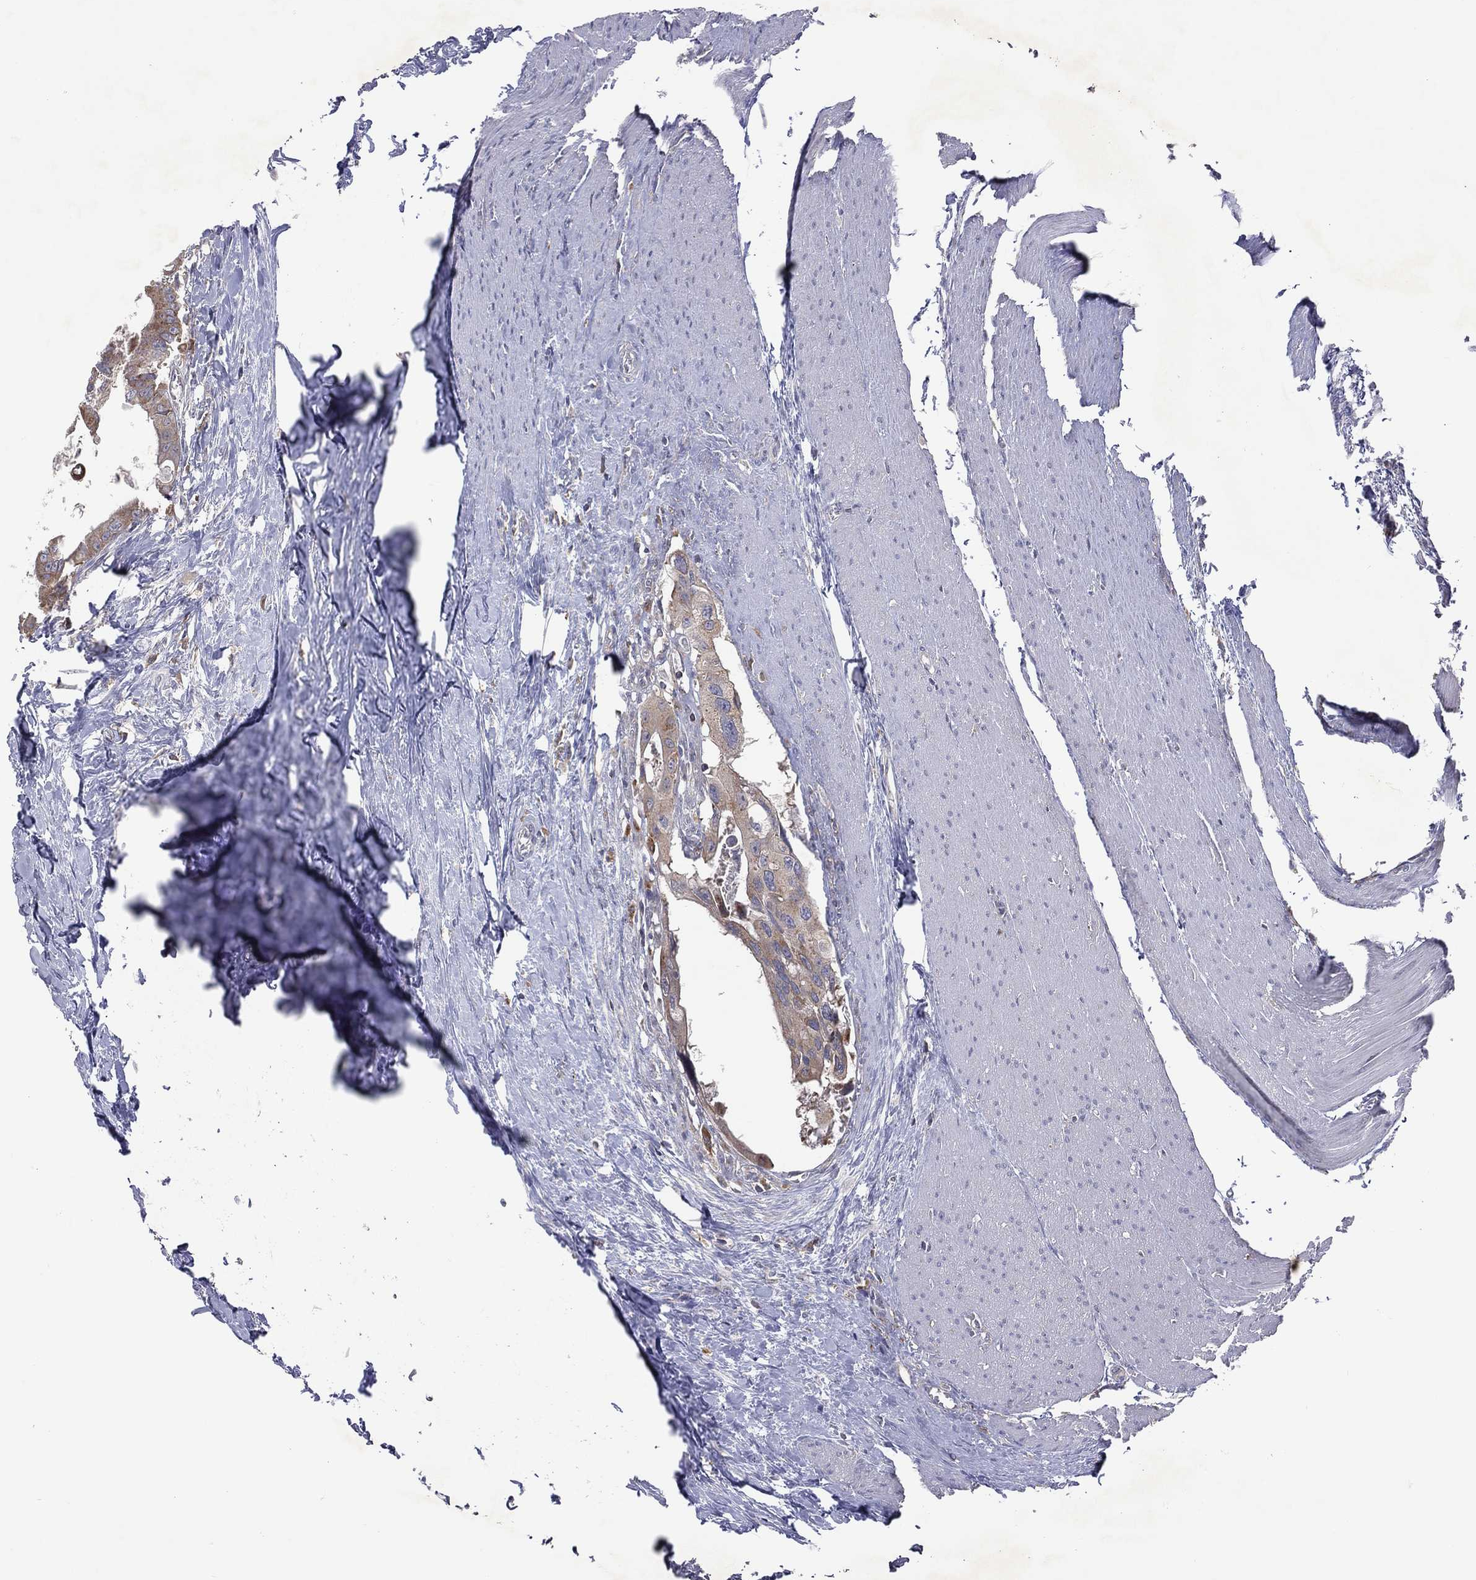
{"staining": {"intensity": "moderate", "quantity": "25%-75%", "location": "cytoplasmic/membranous"}, "tissue": "colorectal cancer", "cell_type": "Tumor cells", "image_type": "cancer", "snomed": [{"axis": "morphology", "description": "Adenocarcinoma, NOS"}, {"axis": "topography", "description": "Rectum"}], "caption": "This micrograph shows IHC staining of adenocarcinoma (colorectal), with medium moderate cytoplasmic/membranous staining in approximately 25%-75% of tumor cells.", "gene": "STARD3", "patient": {"sex": "male", "age": 64}}